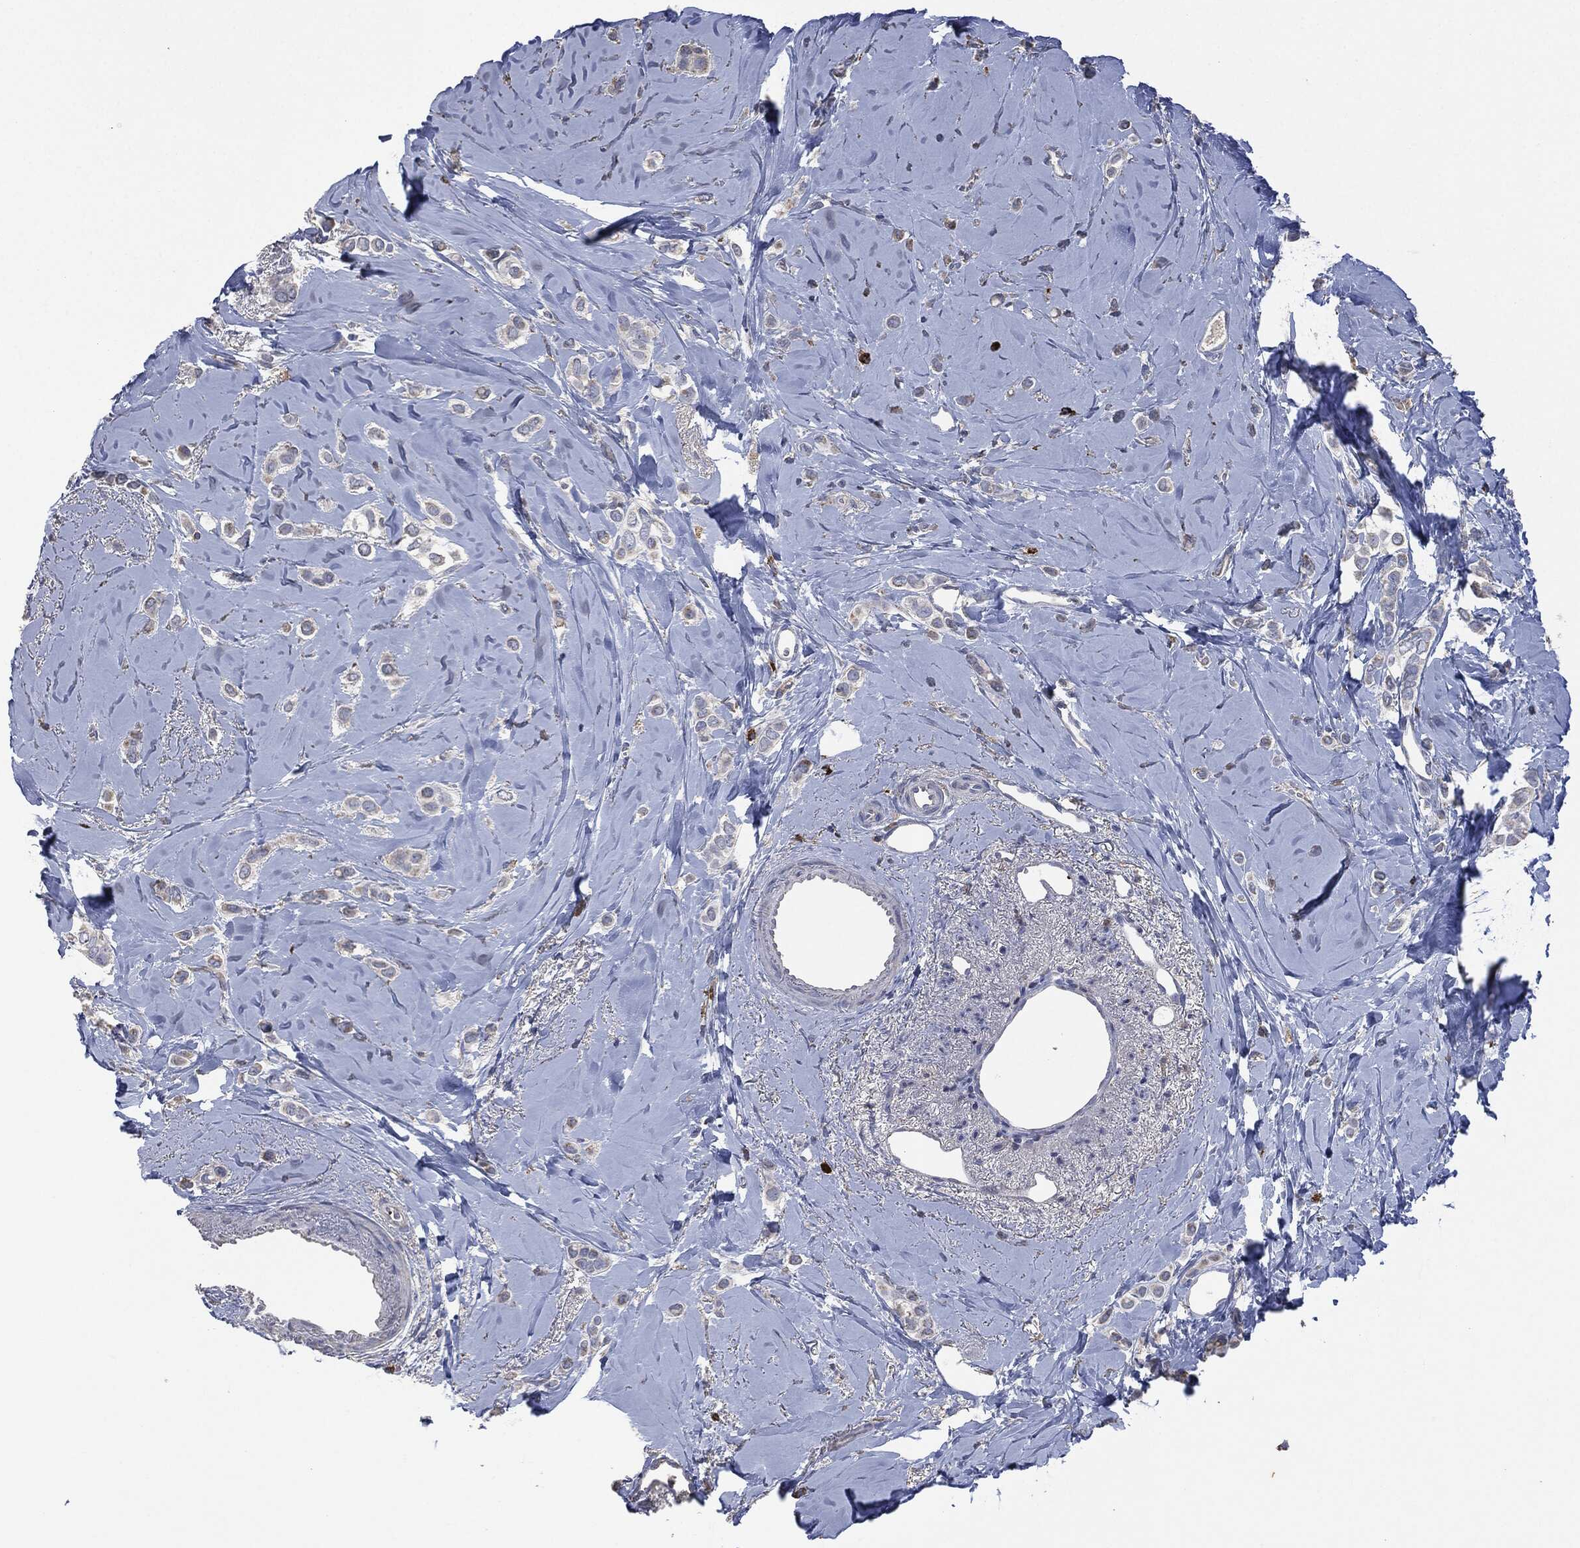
{"staining": {"intensity": "weak", "quantity": "<25%", "location": "cytoplasmic/membranous"}, "tissue": "breast cancer", "cell_type": "Tumor cells", "image_type": "cancer", "snomed": [{"axis": "morphology", "description": "Lobular carcinoma"}, {"axis": "topography", "description": "Breast"}], "caption": "DAB (3,3'-diaminobenzidine) immunohistochemical staining of human breast cancer demonstrates no significant expression in tumor cells.", "gene": "CD33", "patient": {"sex": "female", "age": 66}}